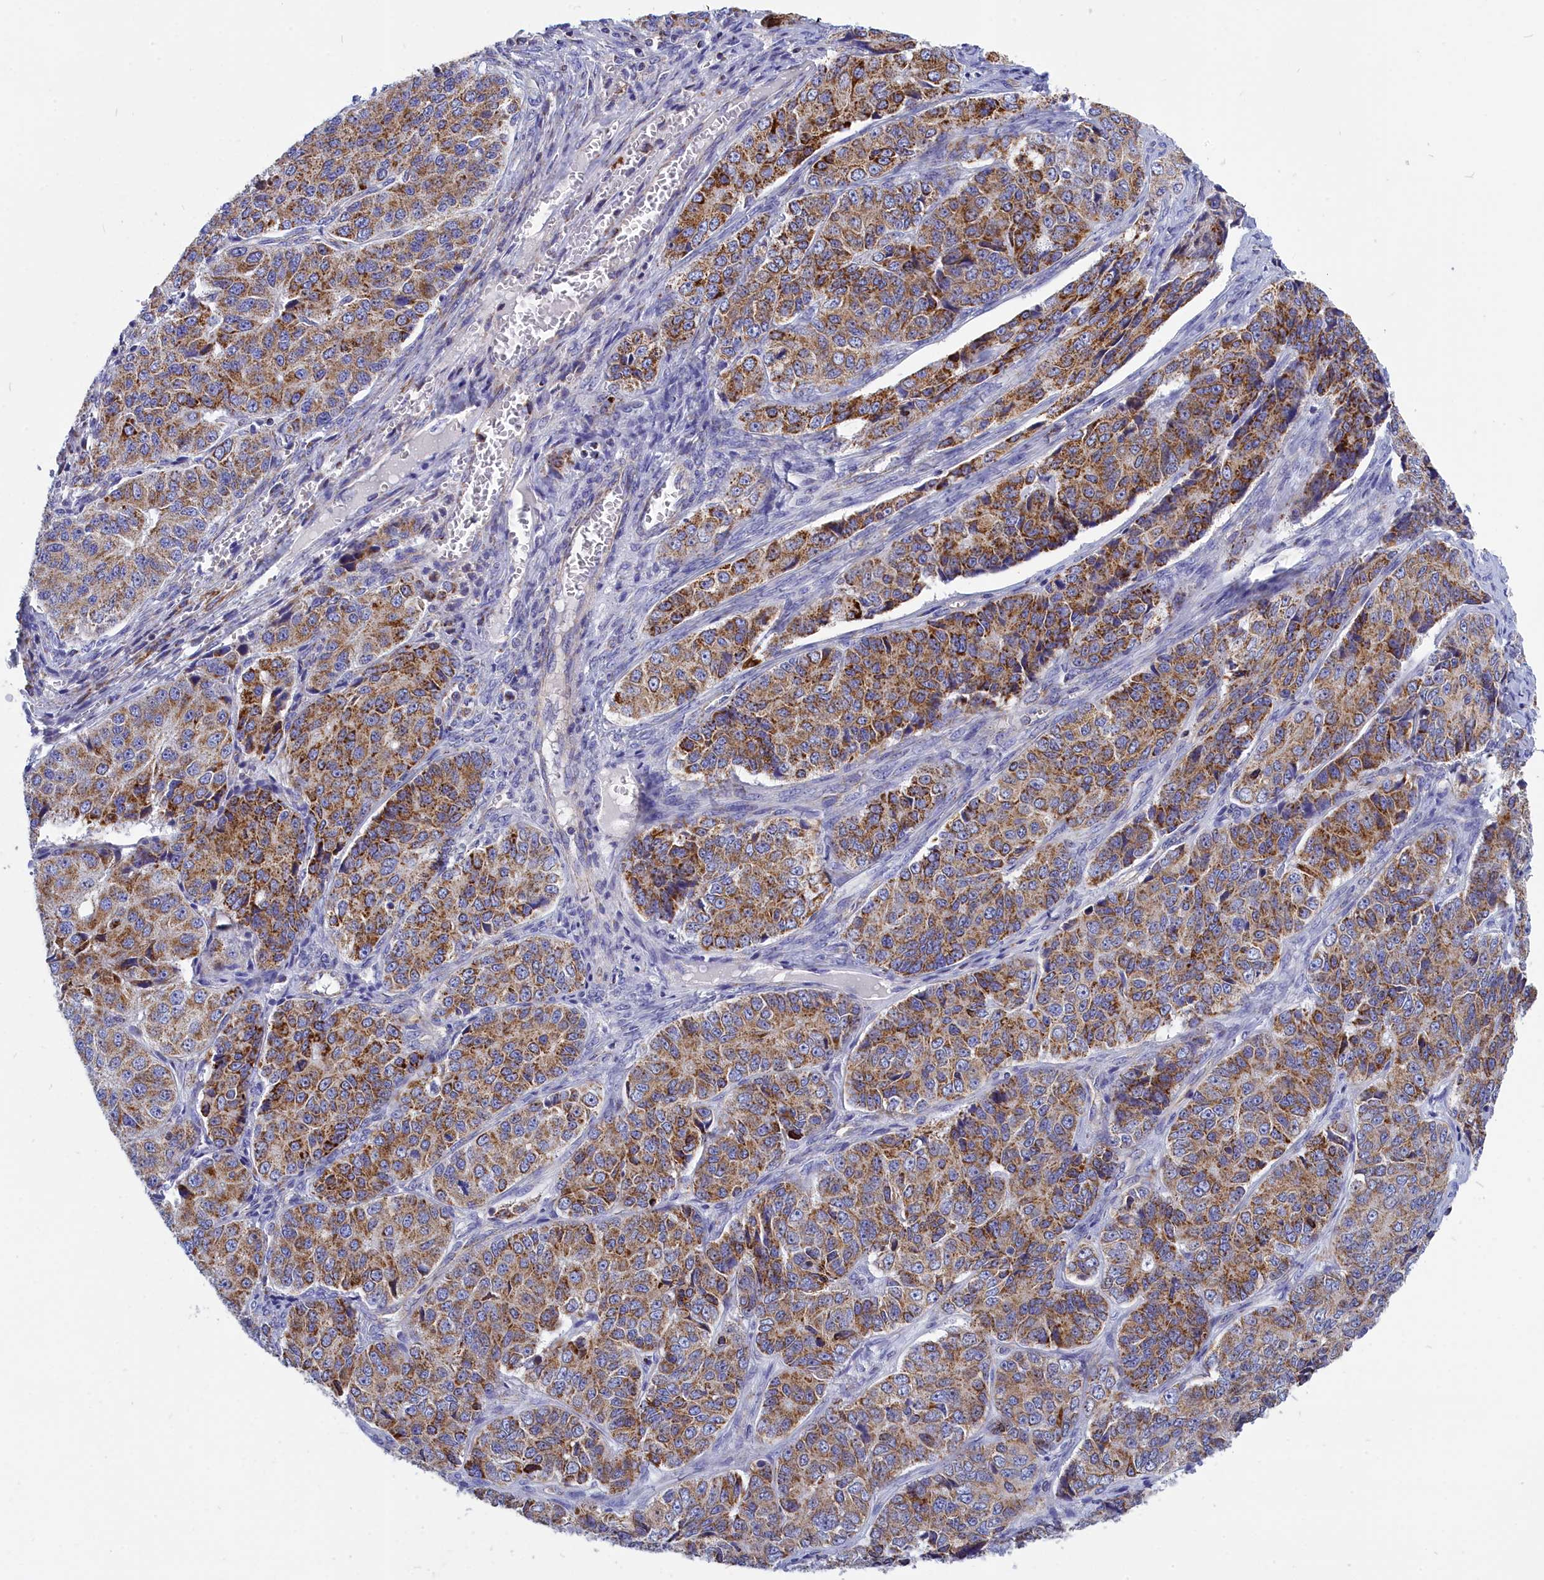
{"staining": {"intensity": "moderate", "quantity": ">75%", "location": "cytoplasmic/membranous"}, "tissue": "ovarian cancer", "cell_type": "Tumor cells", "image_type": "cancer", "snomed": [{"axis": "morphology", "description": "Carcinoma, endometroid"}, {"axis": "topography", "description": "Ovary"}], "caption": "IHC photomicrograph of neoplastic tissue: human endometroid carcinoma (ovarian) stained using immunohistochemistry shows medium levels of moderate protein expression localized specifically in the cytoplasmic/membranous of tumor cells, appearing as a cytoplasmic/membranous brown color.", "gene": "CCRL2", "patient": {"sex": "female", "age": 51}}